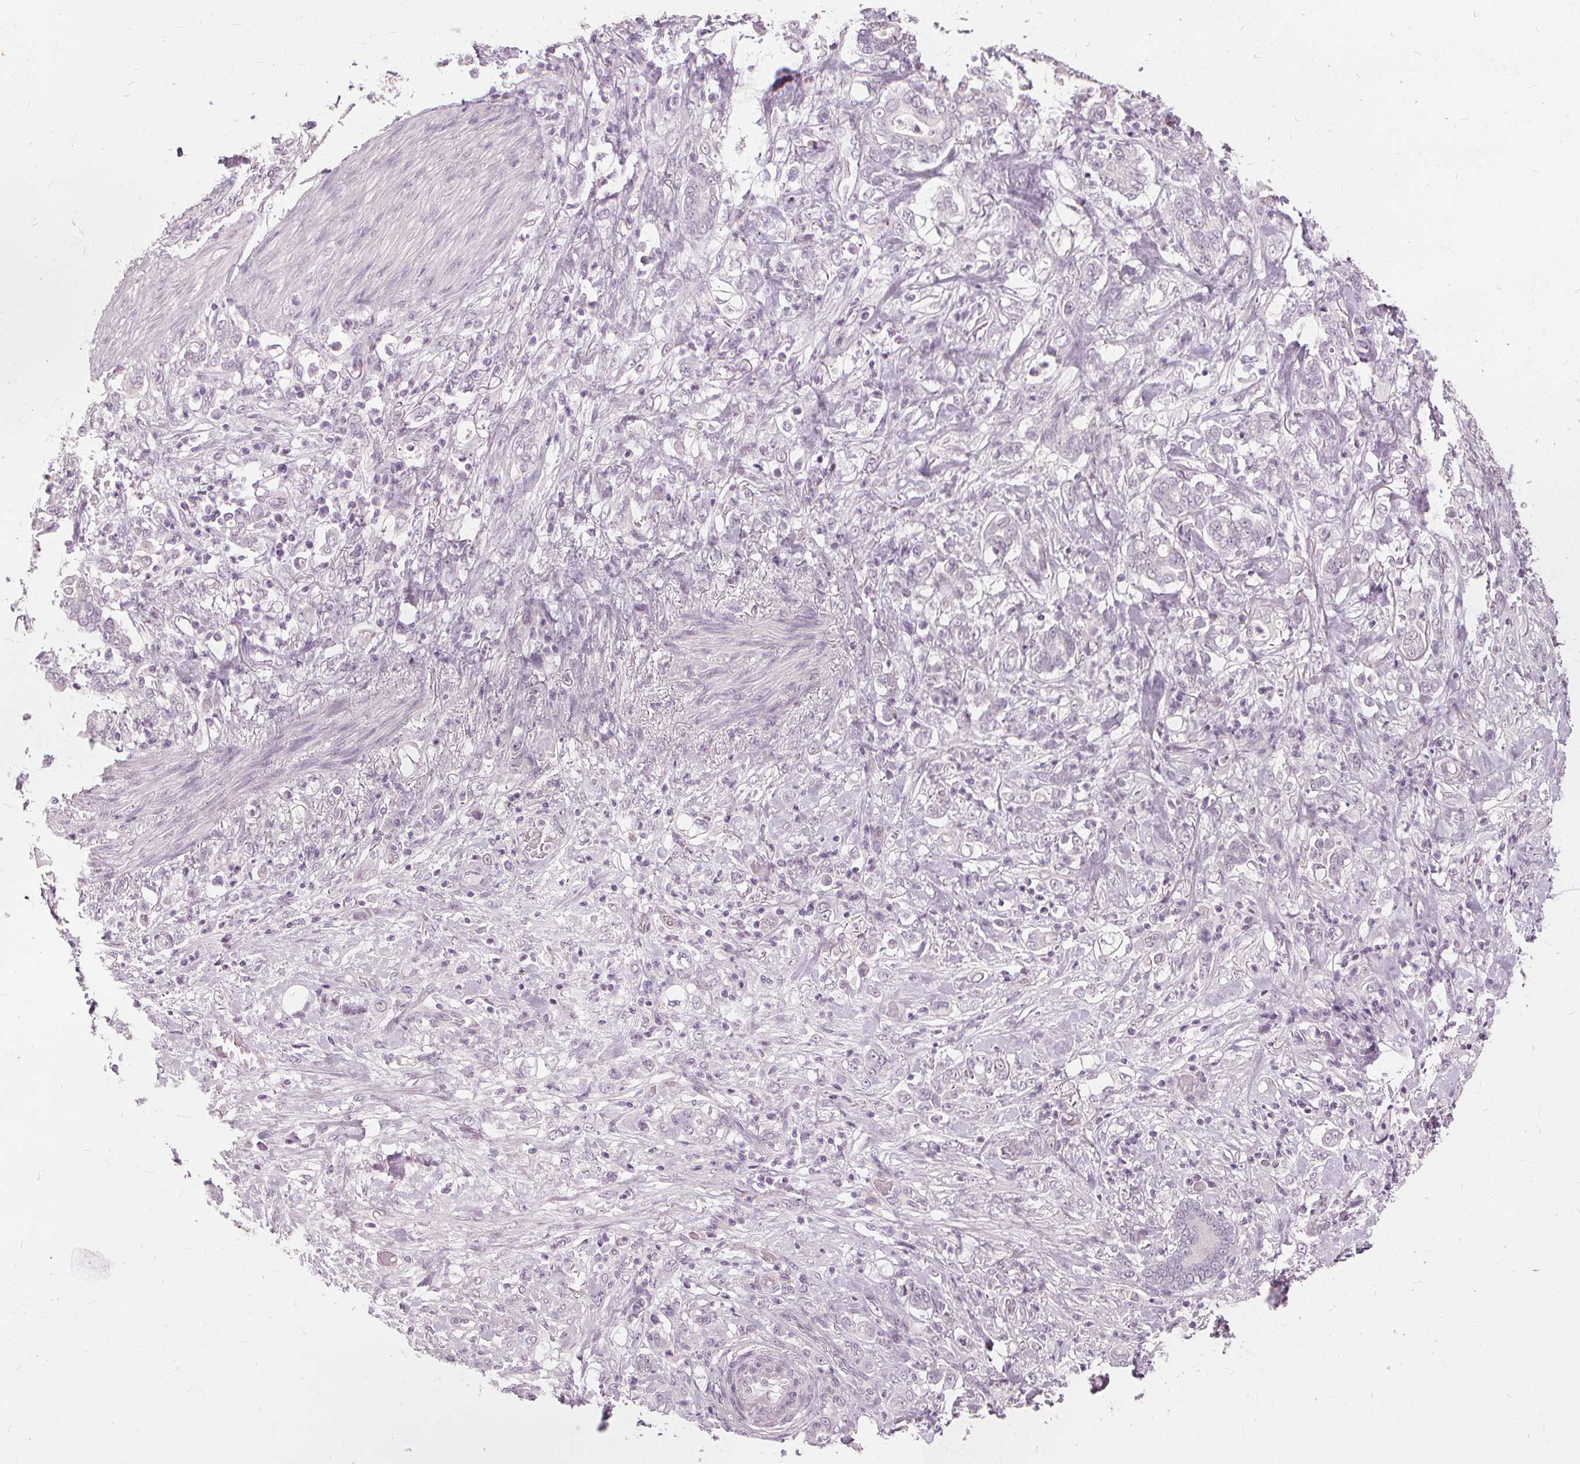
{"staining": {"intensity": "negative", "quantity": "none", "location": "none"}, "tissue": "stomach cancer", "cell_type": "Tumor cells", "image_type": "cancer", "snomed": [{"axis": "morphology", "description": "Adenocarcinoma, NOS"}, {"axis": "topography", "description": "Stomach"}], "caption": "Tumor cells are negative for brown protein staining in stomach cancer.", "gene": "SFTPD", "patient": {"sex": "female", "age": 79}}